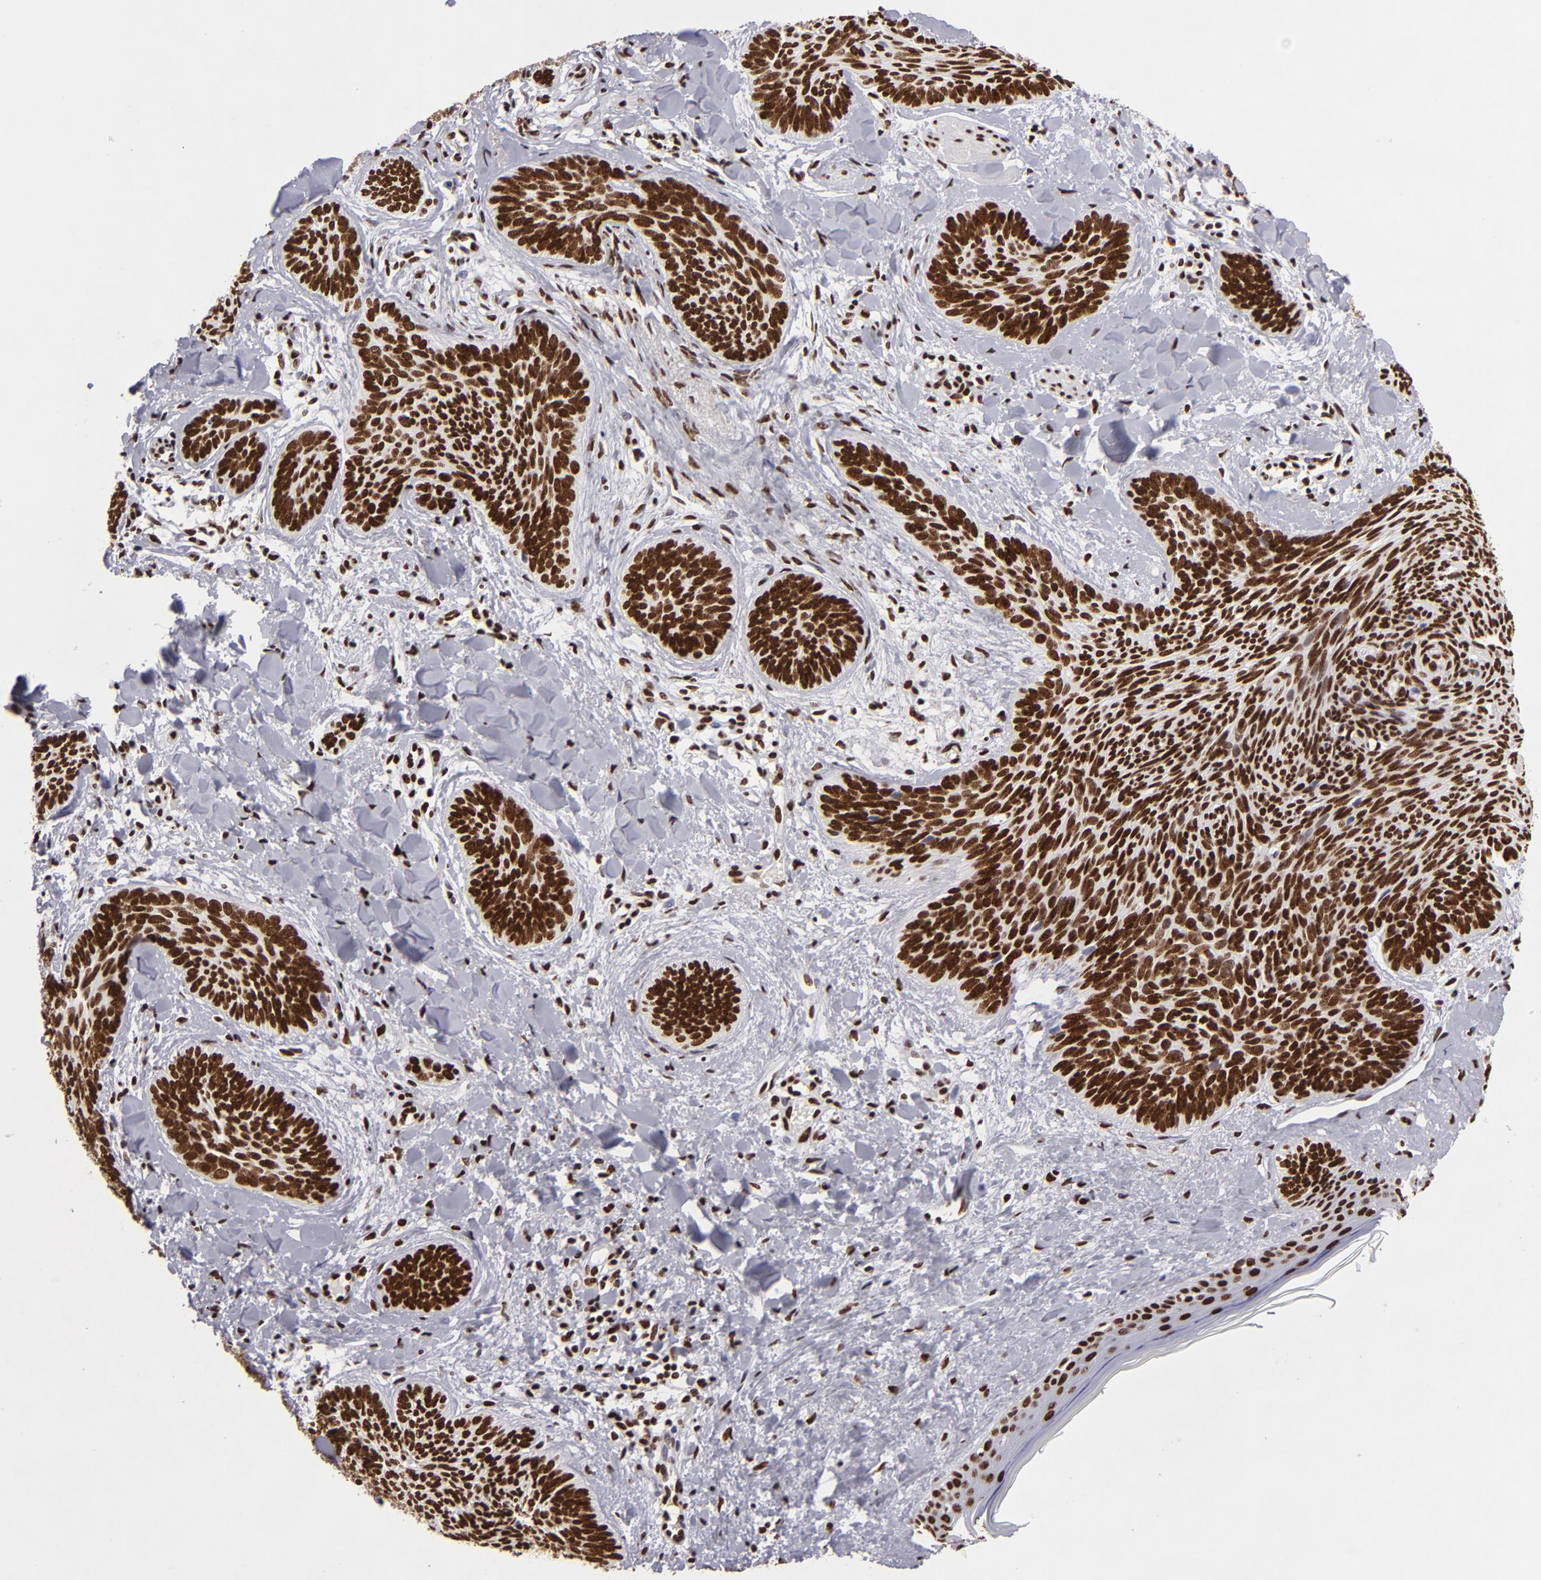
{"staining": {"intensity": "strong", "quantity": ">75%", "location": "nuclear"}, "tissue": "skin cancer", "cell_type": "Tumor cells", "image_type": "cancer", "snomed": [{"axis": "morphology", "description": "Basal cell carcinoma"}, {"axis": "topography", "description": "Skin"}], "caption": "Human skin basal cell carcinoma stained for a protein (brown) reveals strong nuclear positive positivity in approximately >75% of tumor cells.", "gene": "SAFB", "patient": {"sex": "female", "age": 81}}